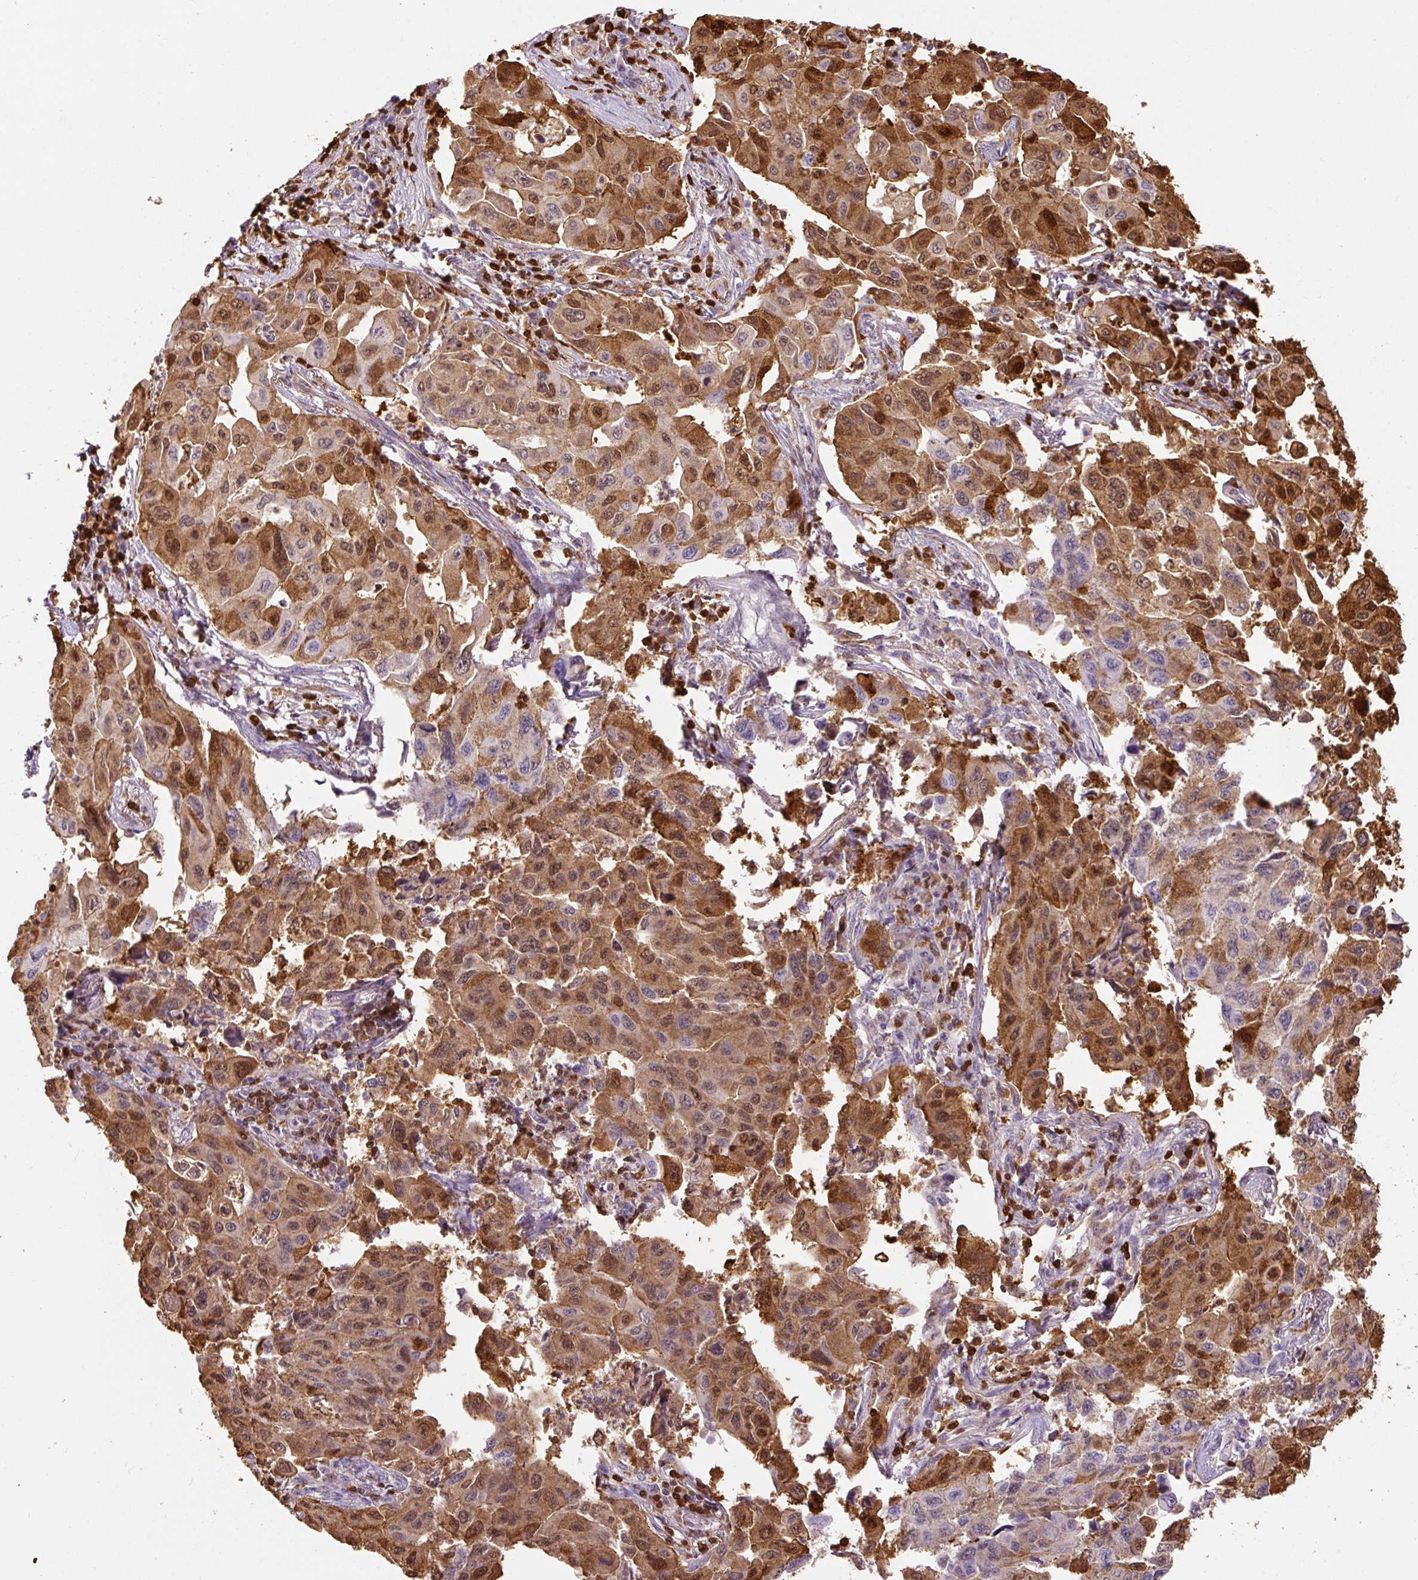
{"staining": {"intensity": "moderate", "quantity": ">75%", "location": "cytoplasmic/membranous,nuclear"}, "tissue": "lung cancer", "cell_type": "Tumor cells", "image_type": "cancer", "snomed": [{"axis": "morphology", "description": "Adenocarcinoma, NOS"}, {"axis": "topography", "description": "Lung"}], "caption": "Adenocarcinoma (lung) stained with immunohistochemistry (IHC) shows moderate cytoplasmic/membranous and nuclear staining in approximately >75% of tumor cells.", "gene": "S100A4", "patient": {"sex": "male", "age": 64}}